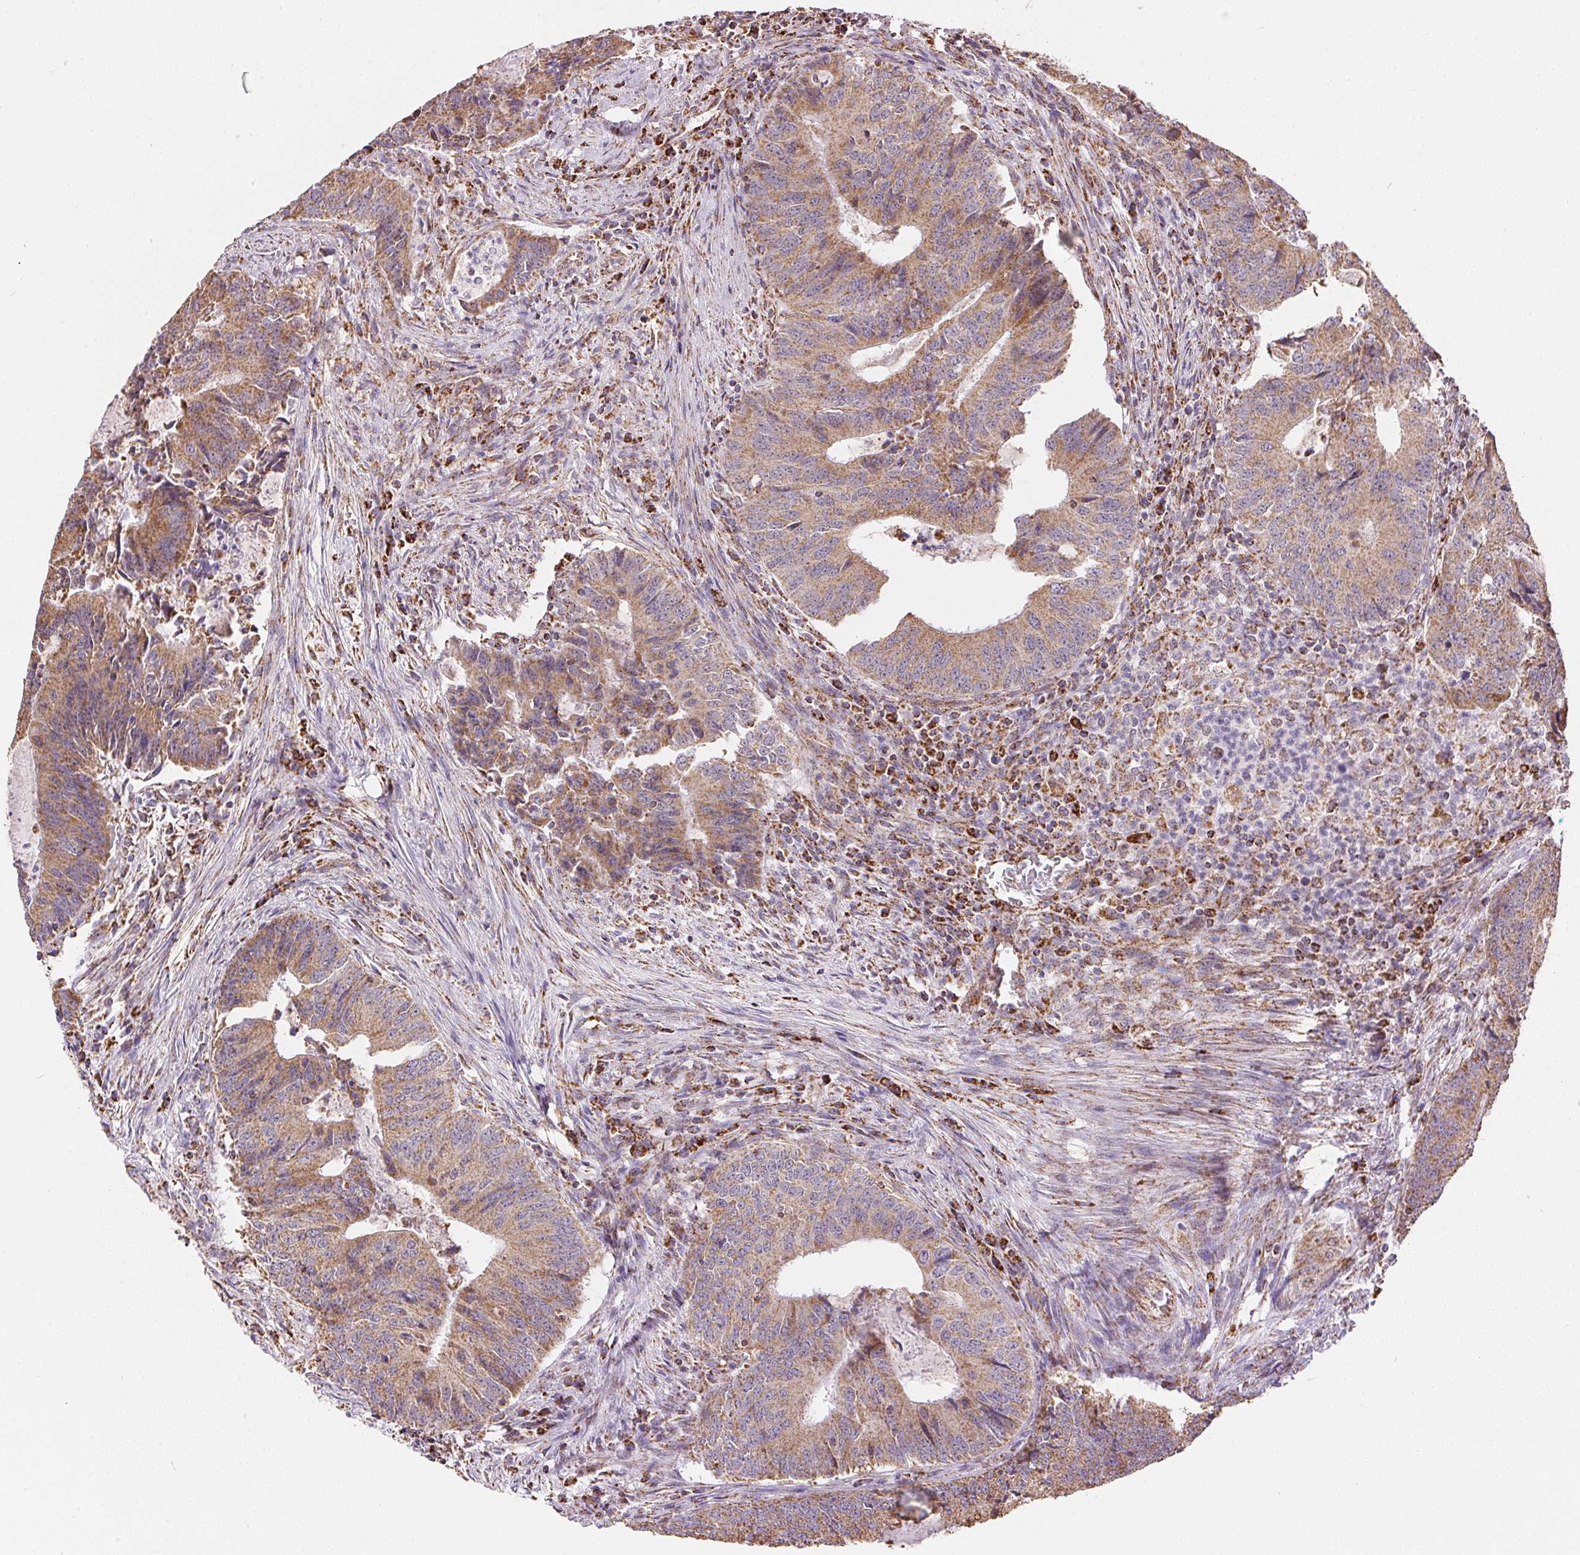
{"staining": {"intensity": "moderate", "quantity": ">75%", "location": "cytoplasmic/membranous"}, "tissue": "colorectal cancer", "cell_type": "Tumor cells", "image_type": "cancer", "snomed": [{"axis": "morphology", "description": "Adenocarcinoma, NOS"}, {"axis": "topography", "description": "Colon"}], "caption": "A brown stain highlights moderate cytoplasmic/membranous positivity of a protein in colorectal cancer tumor cells.", "gene": "MAPK11", "patient": {"sex": "male", "age": 67}}